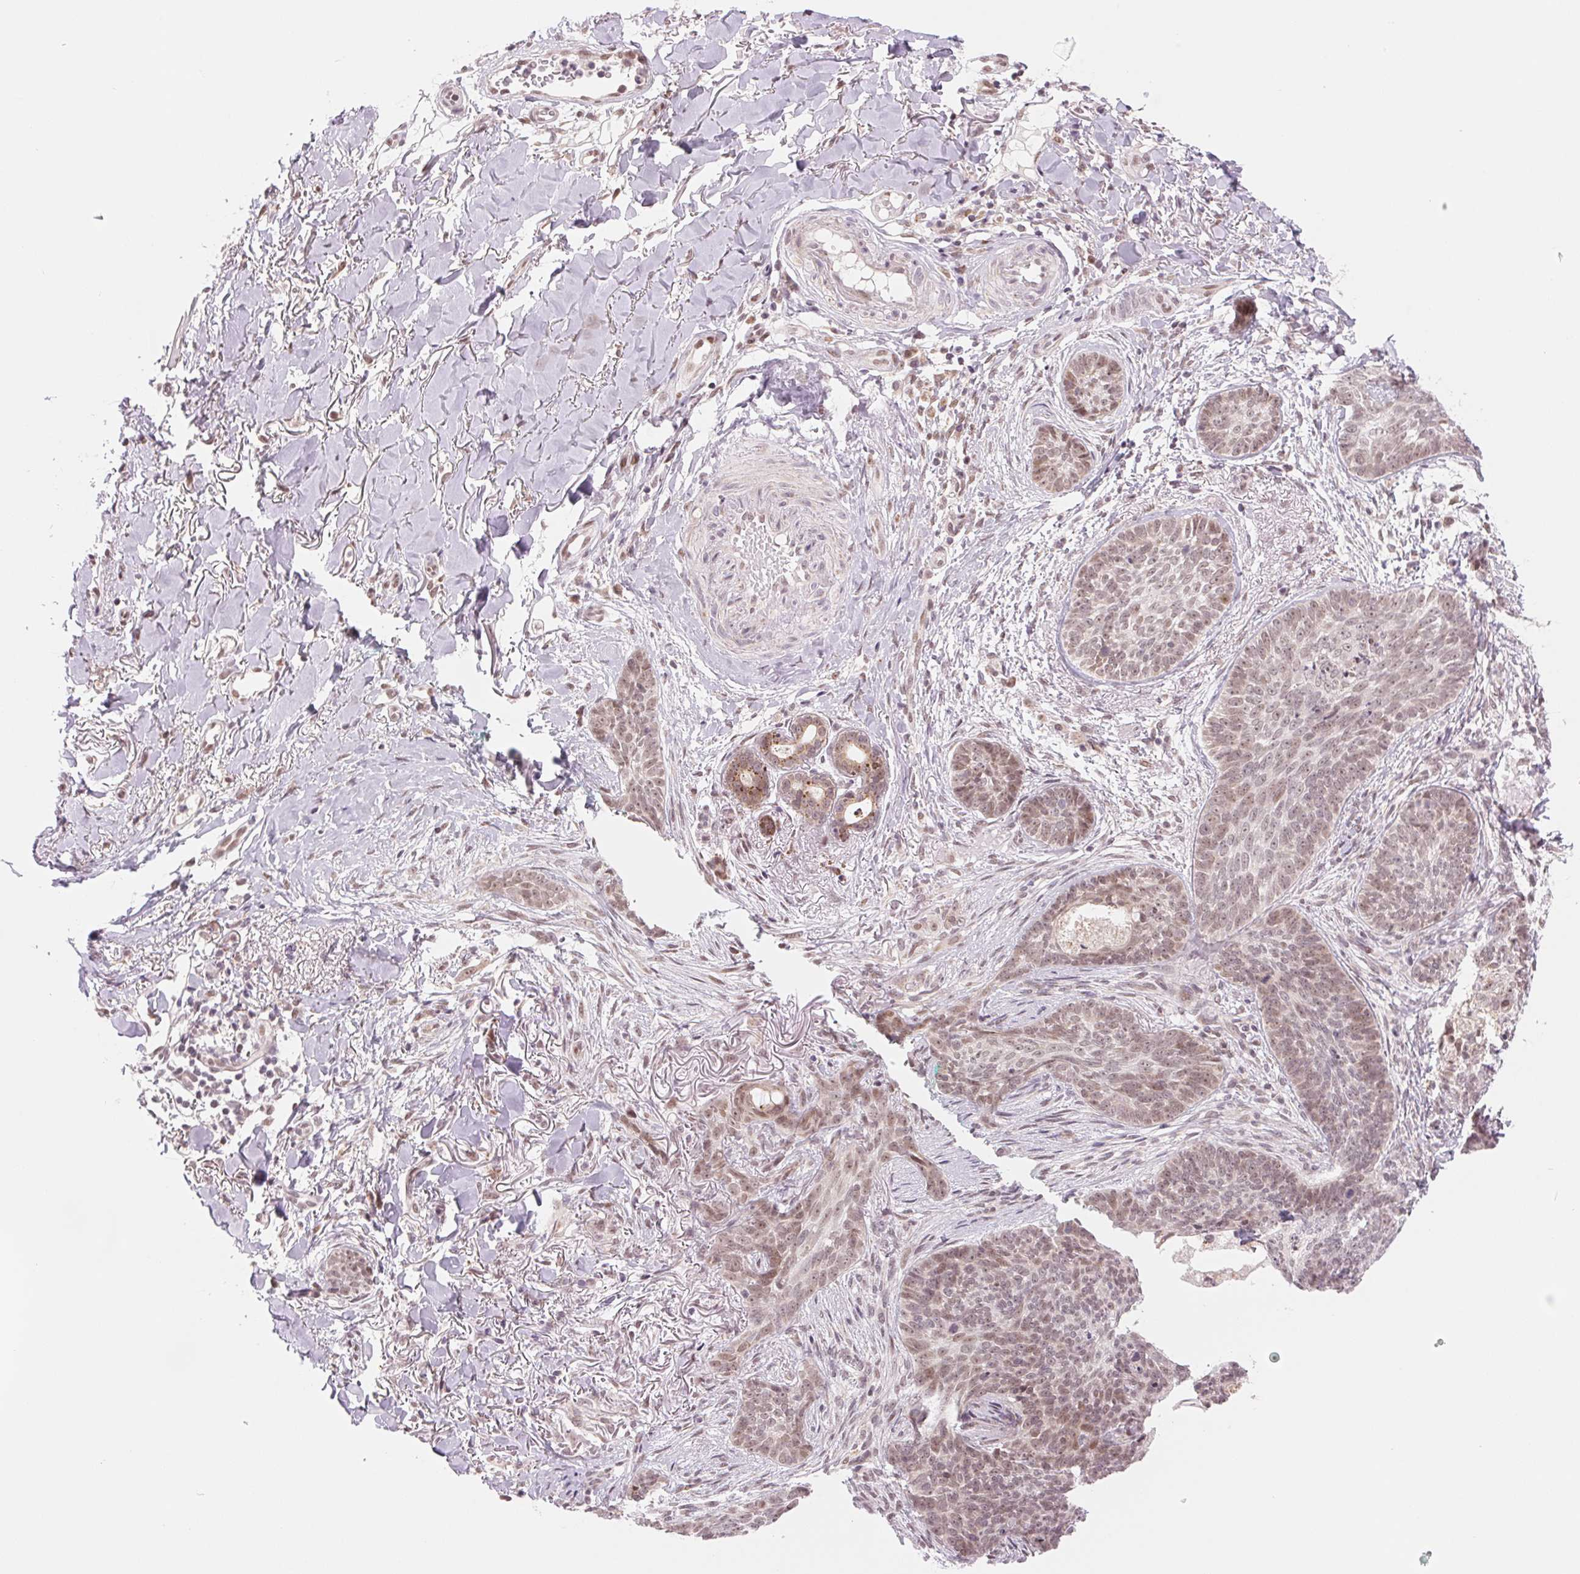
{"staining": {"intensity": "weak", "quantity": ">75%", "location": "nuclear"}, "tissue": "skin cancer", "cell_type": "Tumor cells", "image_type": "cancer", "snomed": [{"axis": "morphology", "description": "Basal cell carcinoma"}, {"axis": "topography", "description": "Skin"}, {"axis": "topography", "description": "Skin of face"}], "caption": "IHC micrograph of neoplastic tissue: human skin cancer (basal cell carcinoma) stained using IHC shows low levels of weak protein expression localized specifically in the nuclear of tumor cells, appearing as a nuclear brown color.", "gene": "ARHGAP32", "patient": {"sex": "male", "age": 88}}